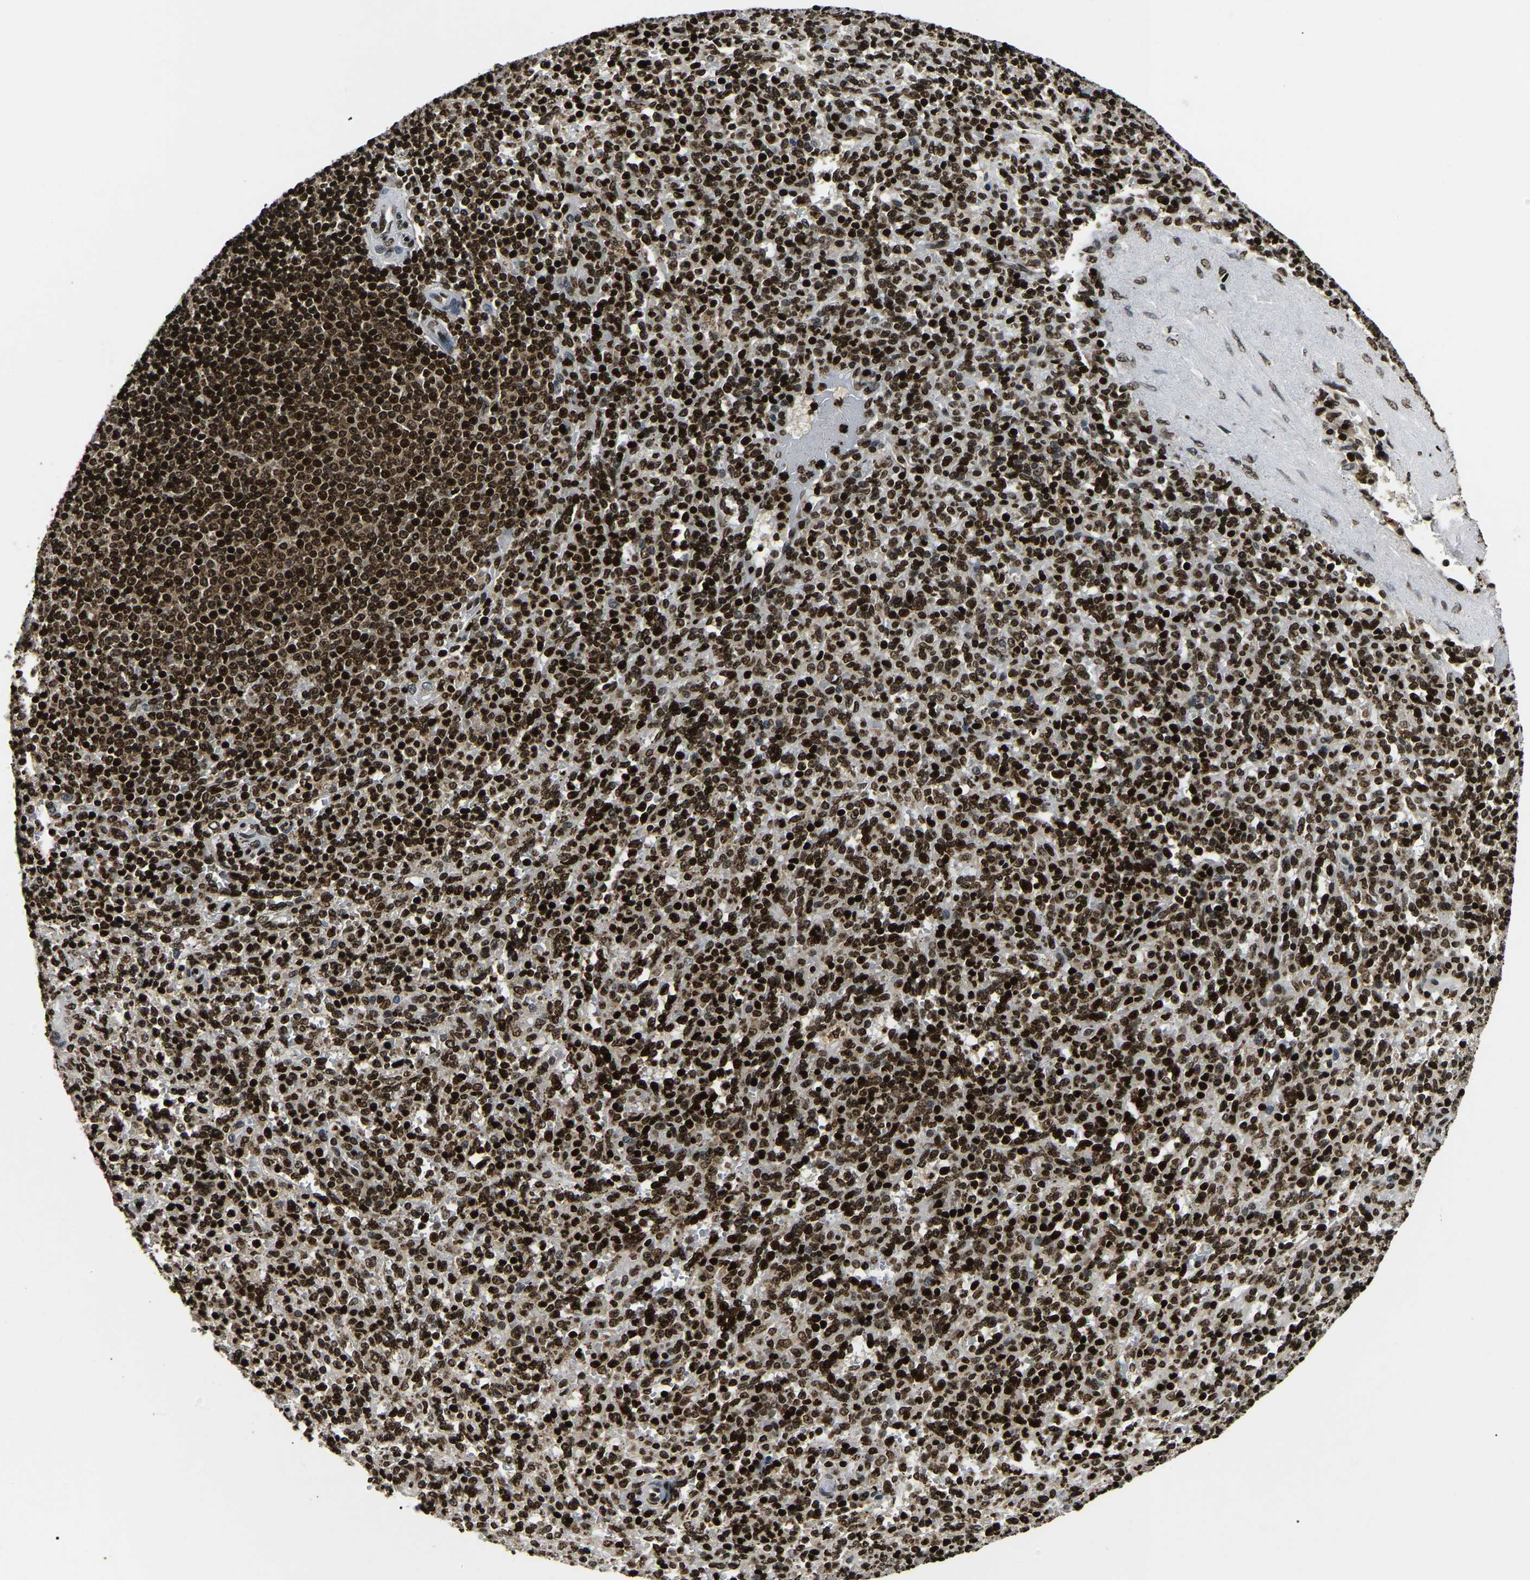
{"staining": {"intensity": "strong", "quantity": ">75%", "location": "nuclear"}, "tissue": "spleen", "cell_type": "Cells in red pulp", "image_type": "normal", "snomed": [{"axis": "morphology", "description": "Normal tissue, NOS"}, {"axis": "topography", "description": "Spleen"}], "caption": "Immunohistochemistry (IHC) of normal spleen reveals high levels of strong nuclear expression in about >75% of cells in red pulp. (Brightfield microscopy of DAB IHC at high magnification).", "gene": "LRRC61", "patient": {"sex": "male", "age": 36}}